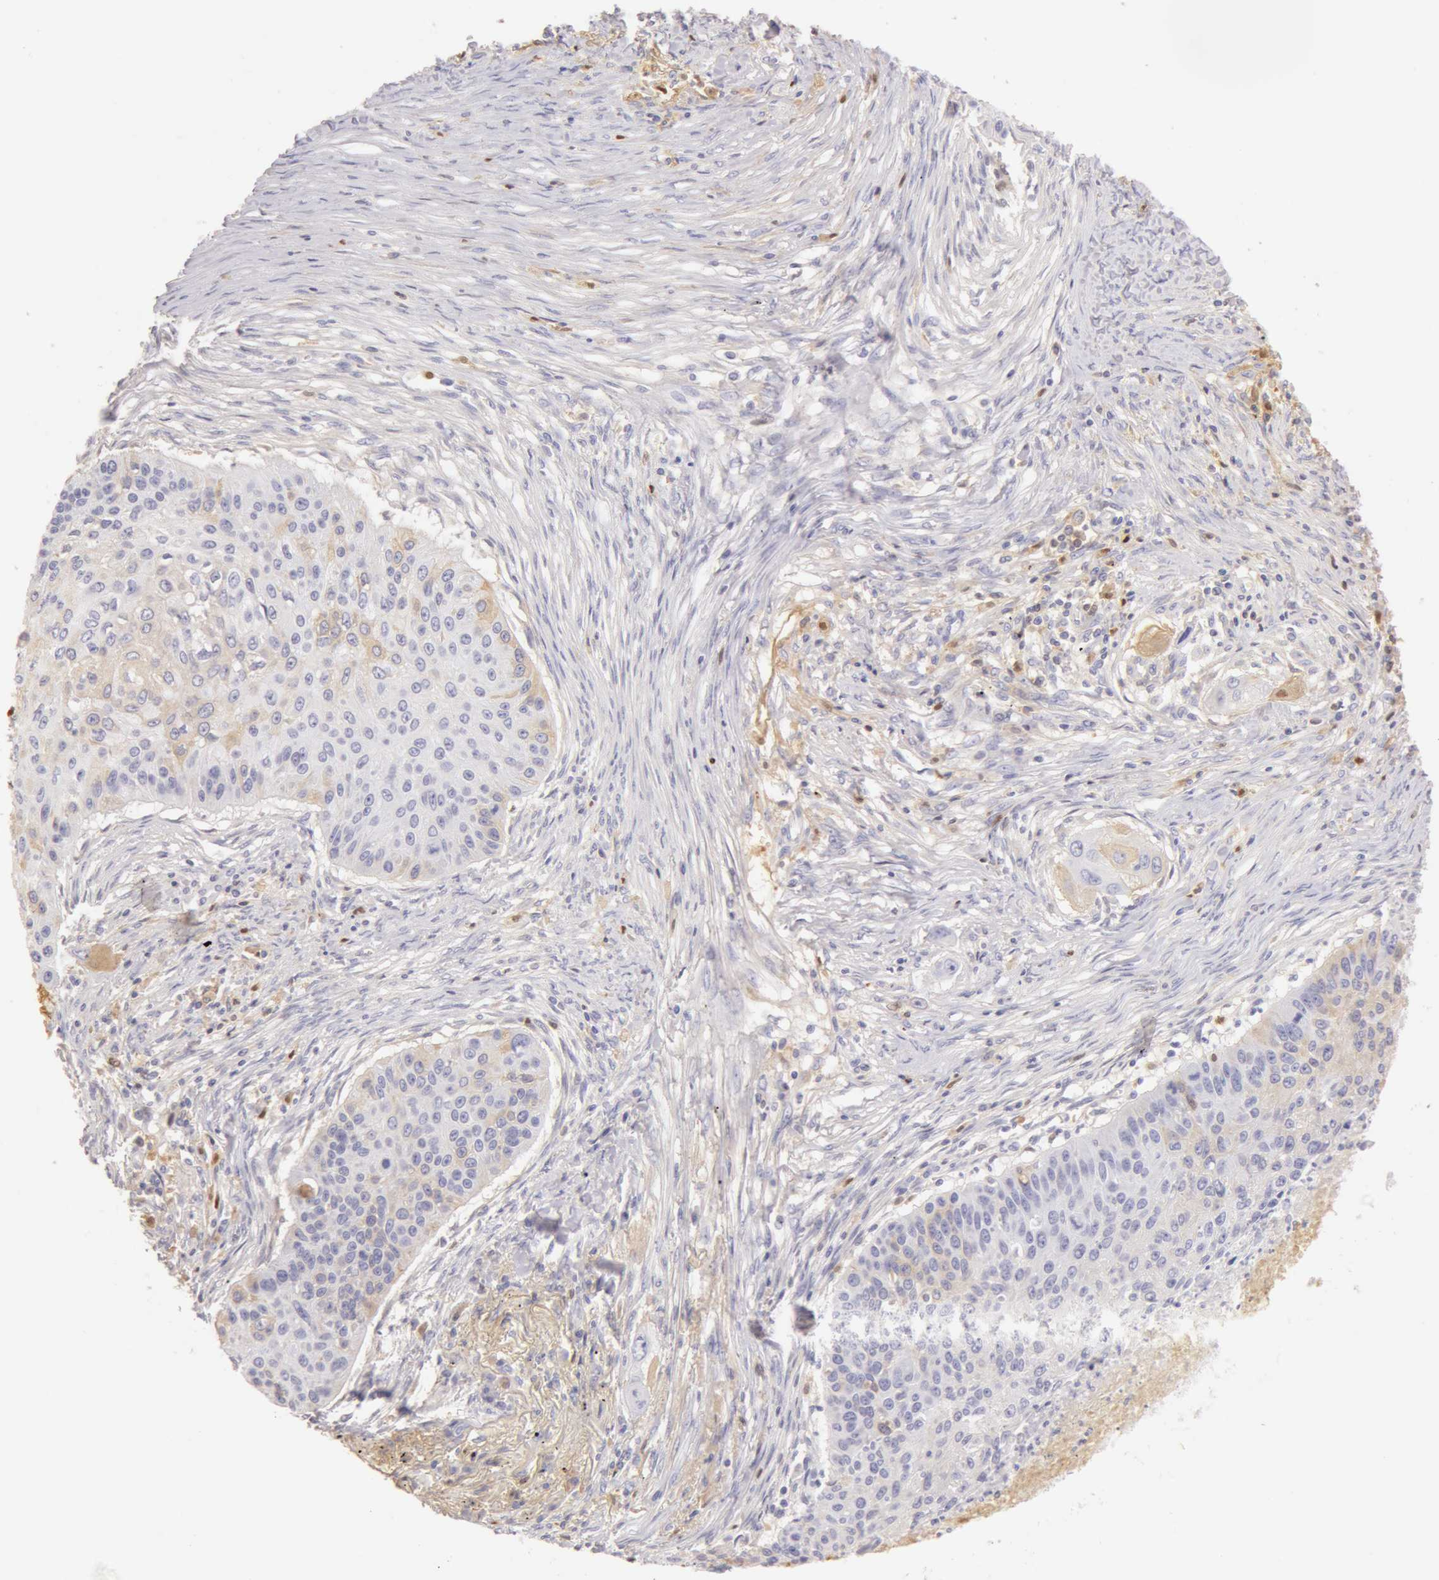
{"staining": {"intensity": "weak", "quantity": "<25%", "location": "cytoplasmic/membranous"}, "tissue": "lung cancer", "cell_type": "Tumor cells", "image_type": "cancer", "snomed": [{"axis": "morphology", "description": "Squamous cell carcinoma, NOS"}, {"axis": "topography", "description": "Lung"}], "caption": "DAB (3,3'-diaminobenzidine) immunohistochemical staining of human squamous cell carcinoma (lung) reveals no significant staining in tumor cells. (Brightfield microscopy of DAB (3,3'-diaminobenzidine) immunohistochemistry (IHC) at high magnification).", "gene": "AHSG", "patient": {"sex": "male", "age": 71}}